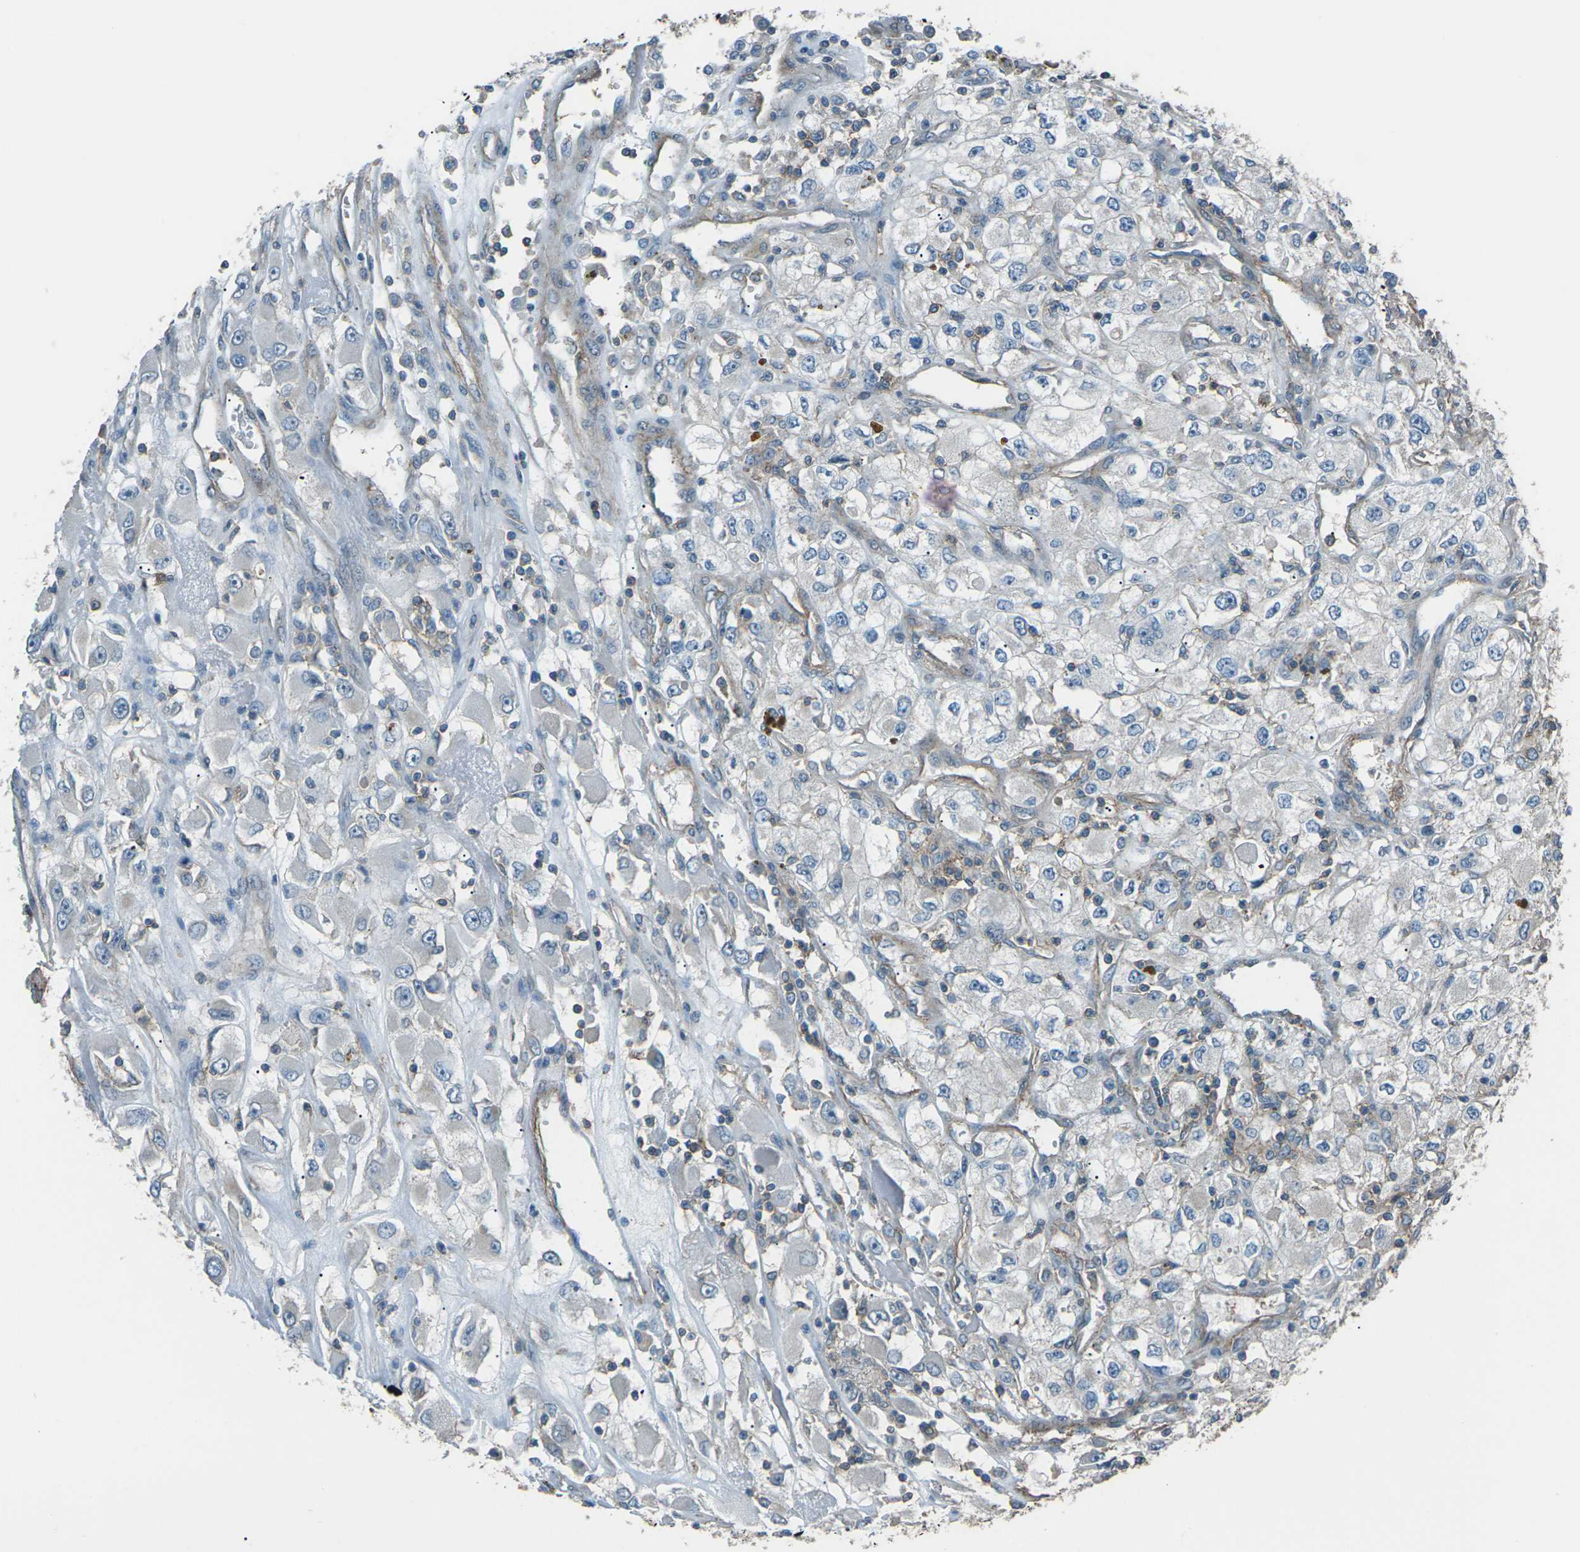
{"staining": {"intensity": "negative", "quantity": "none", "location": "none"}, "tissue": "renal cancer", "cell_type": "Tumor cells", "image_type": "cancer", "snomed": [{"axis": "morphology", "description": "Adenocarcinoma, NOS"}, {"axis": "topography", "description": "Kidney"}], "caption": "Immunohistochemistry (IHC) photomicrograph of neoplastic tissue: human renal adenocarcinoma stained with DAB (3,3'-diaminobenzidine) demonstrates no significant protein positivity in tumor cells.", "gene": "CMTM4", "patient": {"sex": "female", "age": 52}}